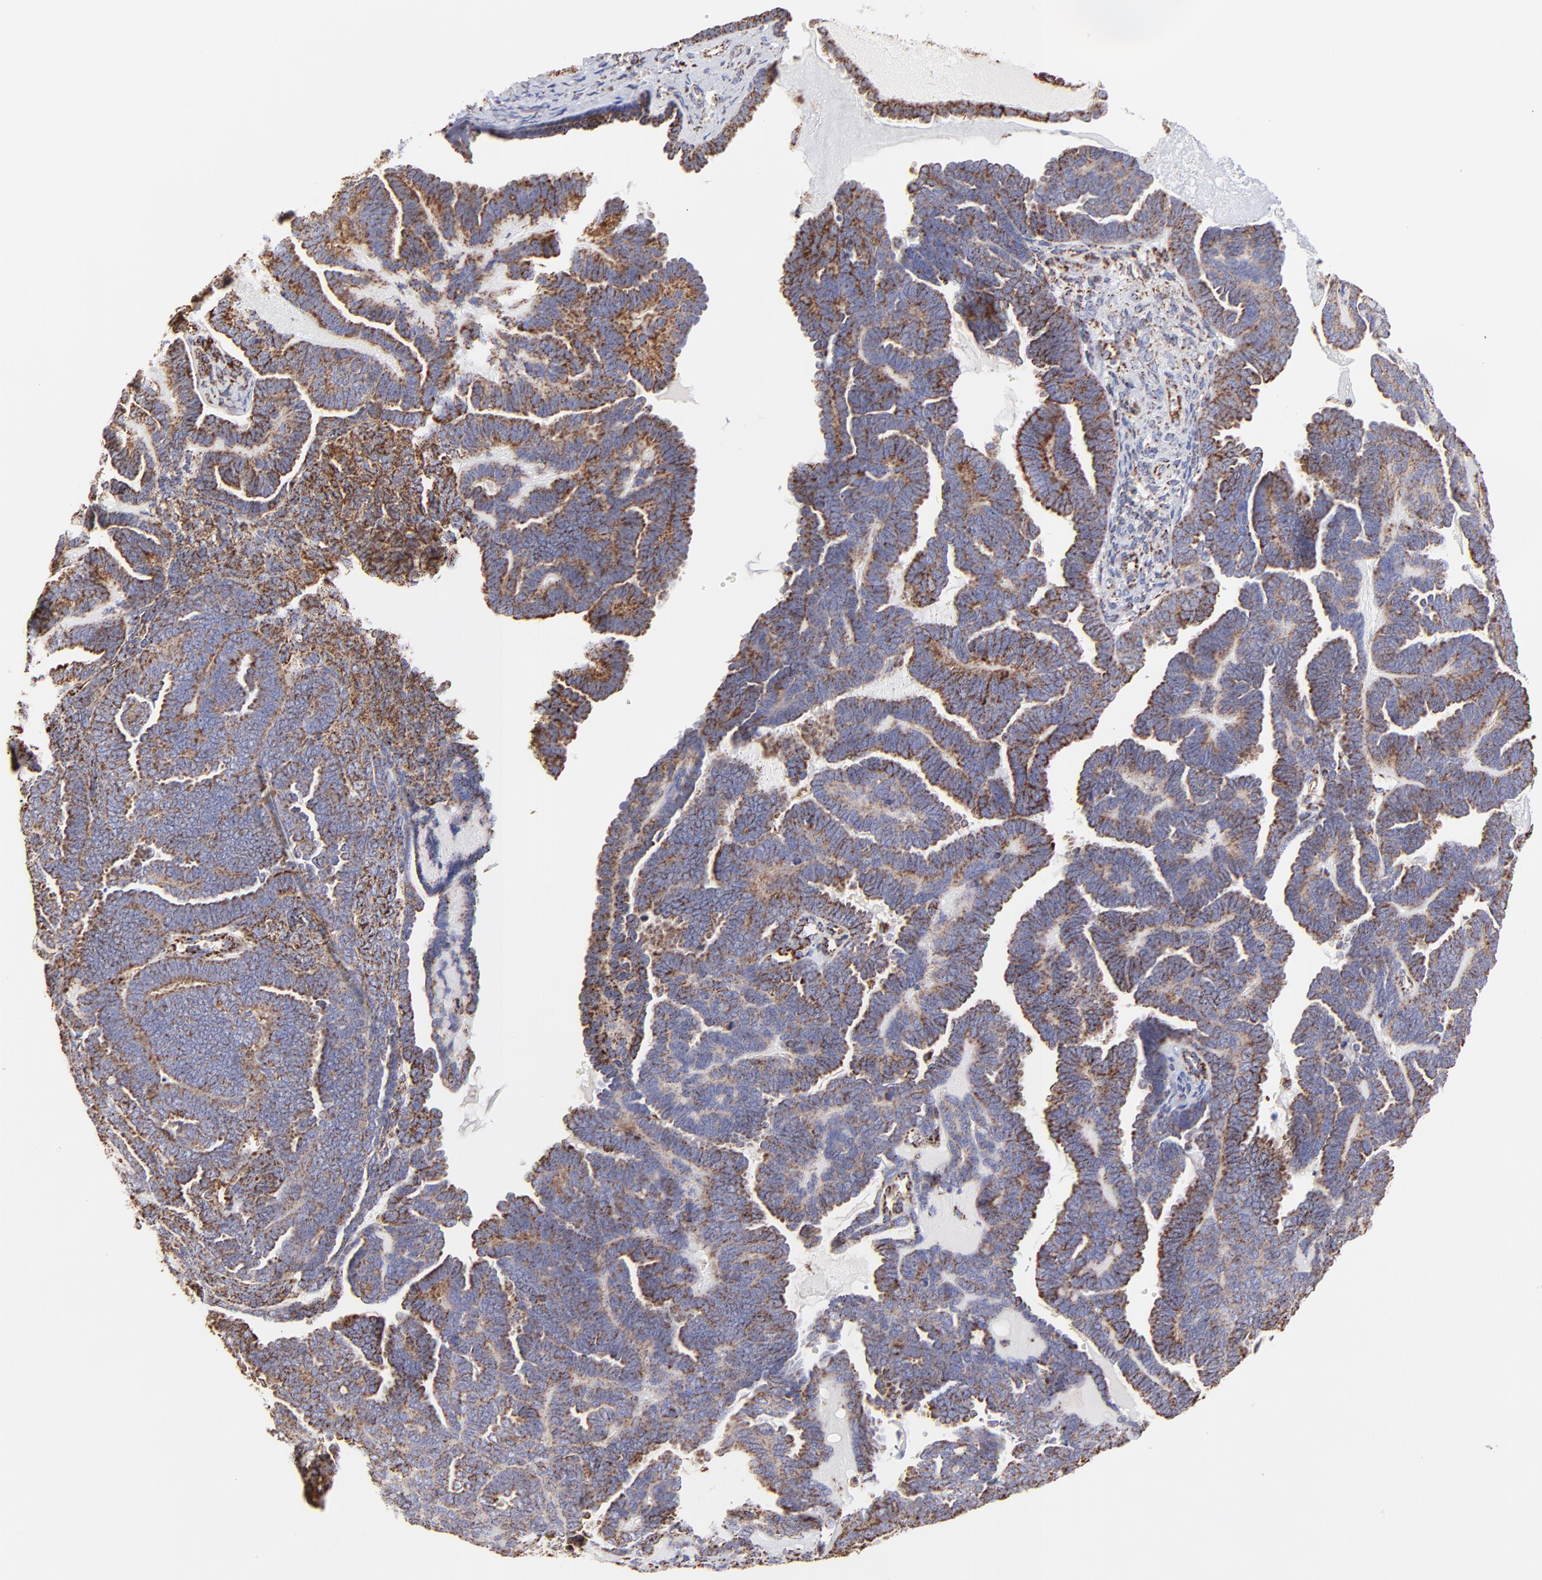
{"staining": {"intensity": "moderate", "quantity": "25%-75%", "location": "cytoplasmic/membranous"}, "tissue": "endometrial cancer", "cell_type": "Tumor cells", "image_type": "cancer", "snomed": [{"axis": "morphology", "description": "Neoplasm, malignant, NOS"}, {"axis": "topography", "description": "Endometrium"}], "caption": "This photomicrograph shows IHC staining of human endometrial cancer, with medium moderate cytoplasmic/membranous staining in approximately 25%-75% of tumor cells.", "gene": "ECH1", "patient": {"sex": "female", "age": 74}}